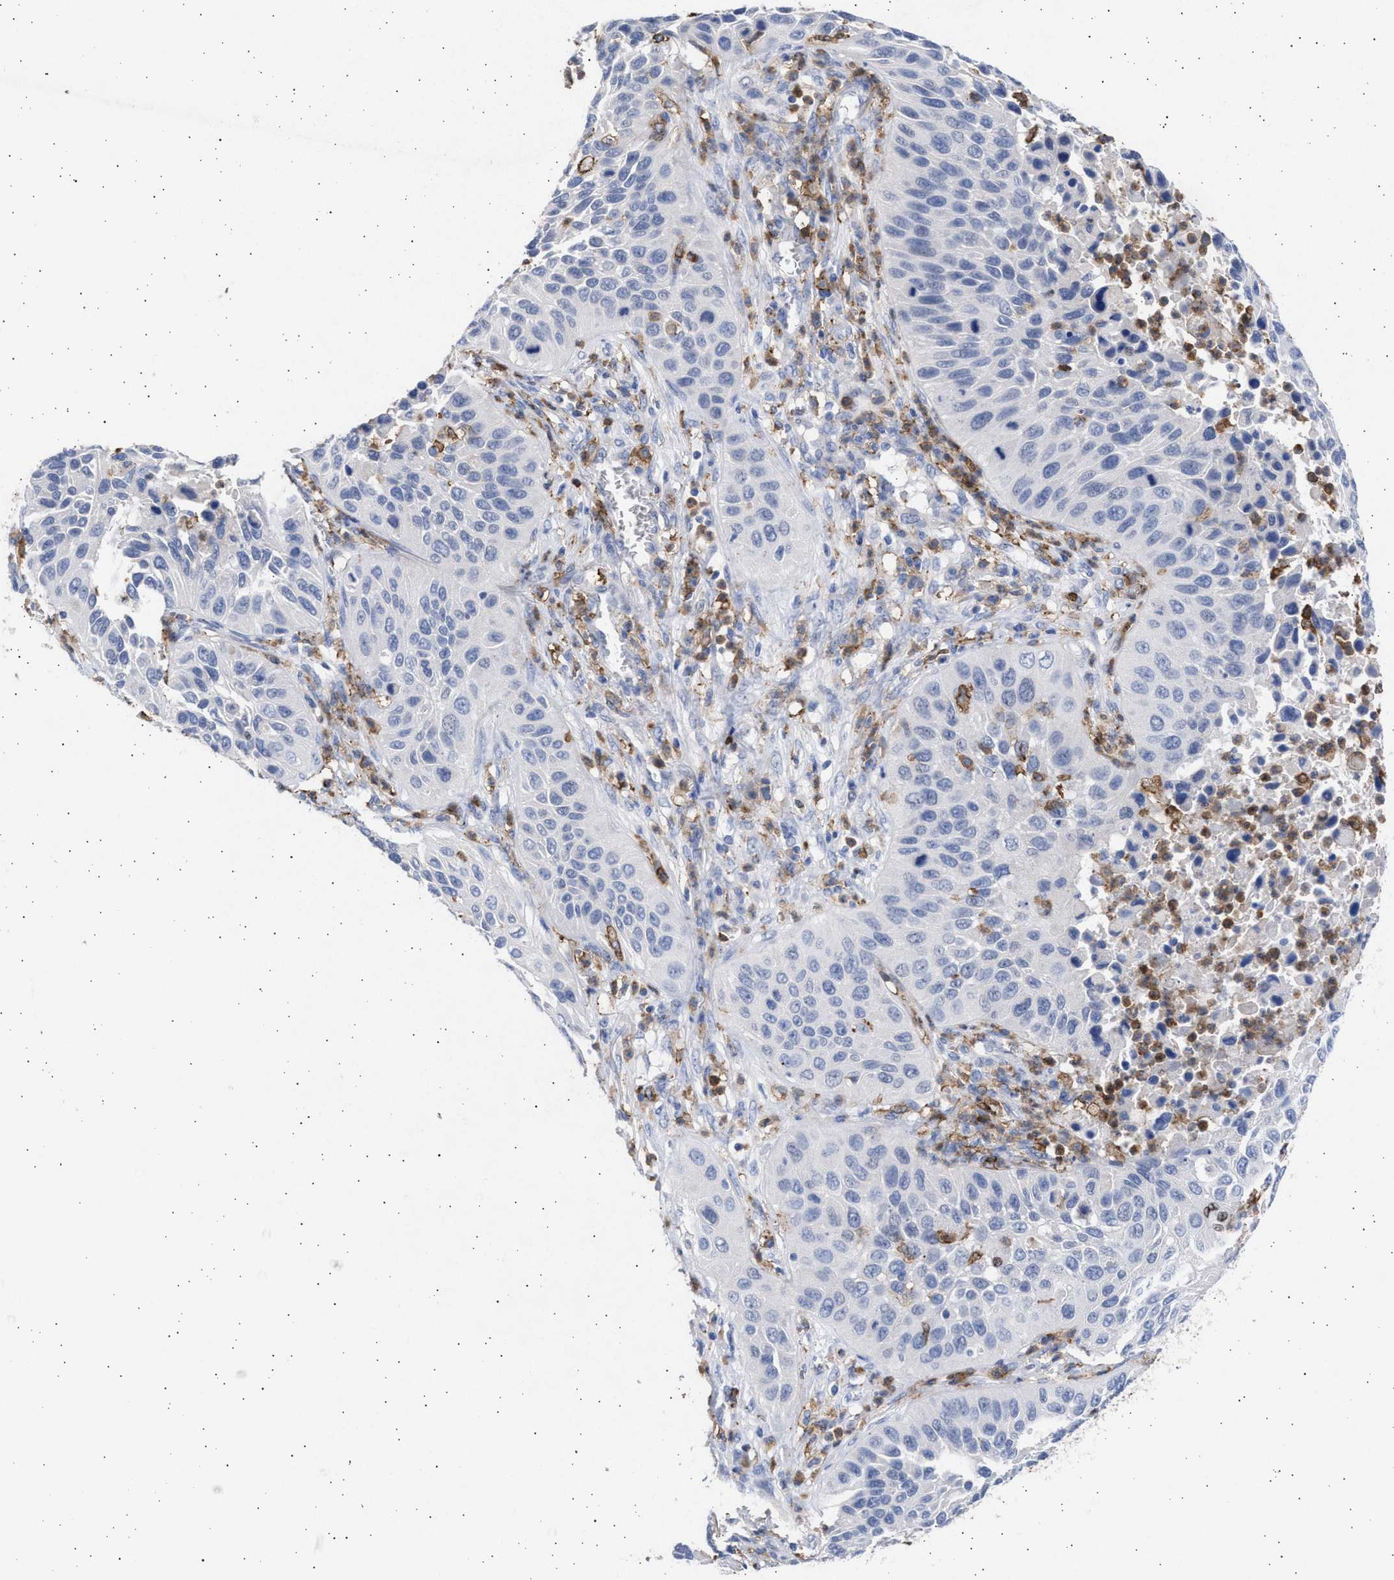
{"staining": {"intensity": "negative", "quantity": "none", "location": "none"}, "tissue": "lung cancer", "cell_type": "Tumor cells", "image_type": "cancer", "snomed": [{"axis": "morphology", "description": "Squamous cell carcinoma, NOS"}, {"axis": "topography", "description": "Lung"}], "caption": "The immunohistochemistry (IHC) image has no significant staining in tumor cells of lung cancer tissue.", "gene": "FCER1A", "patient": {"sex": "female", "age": 76}}